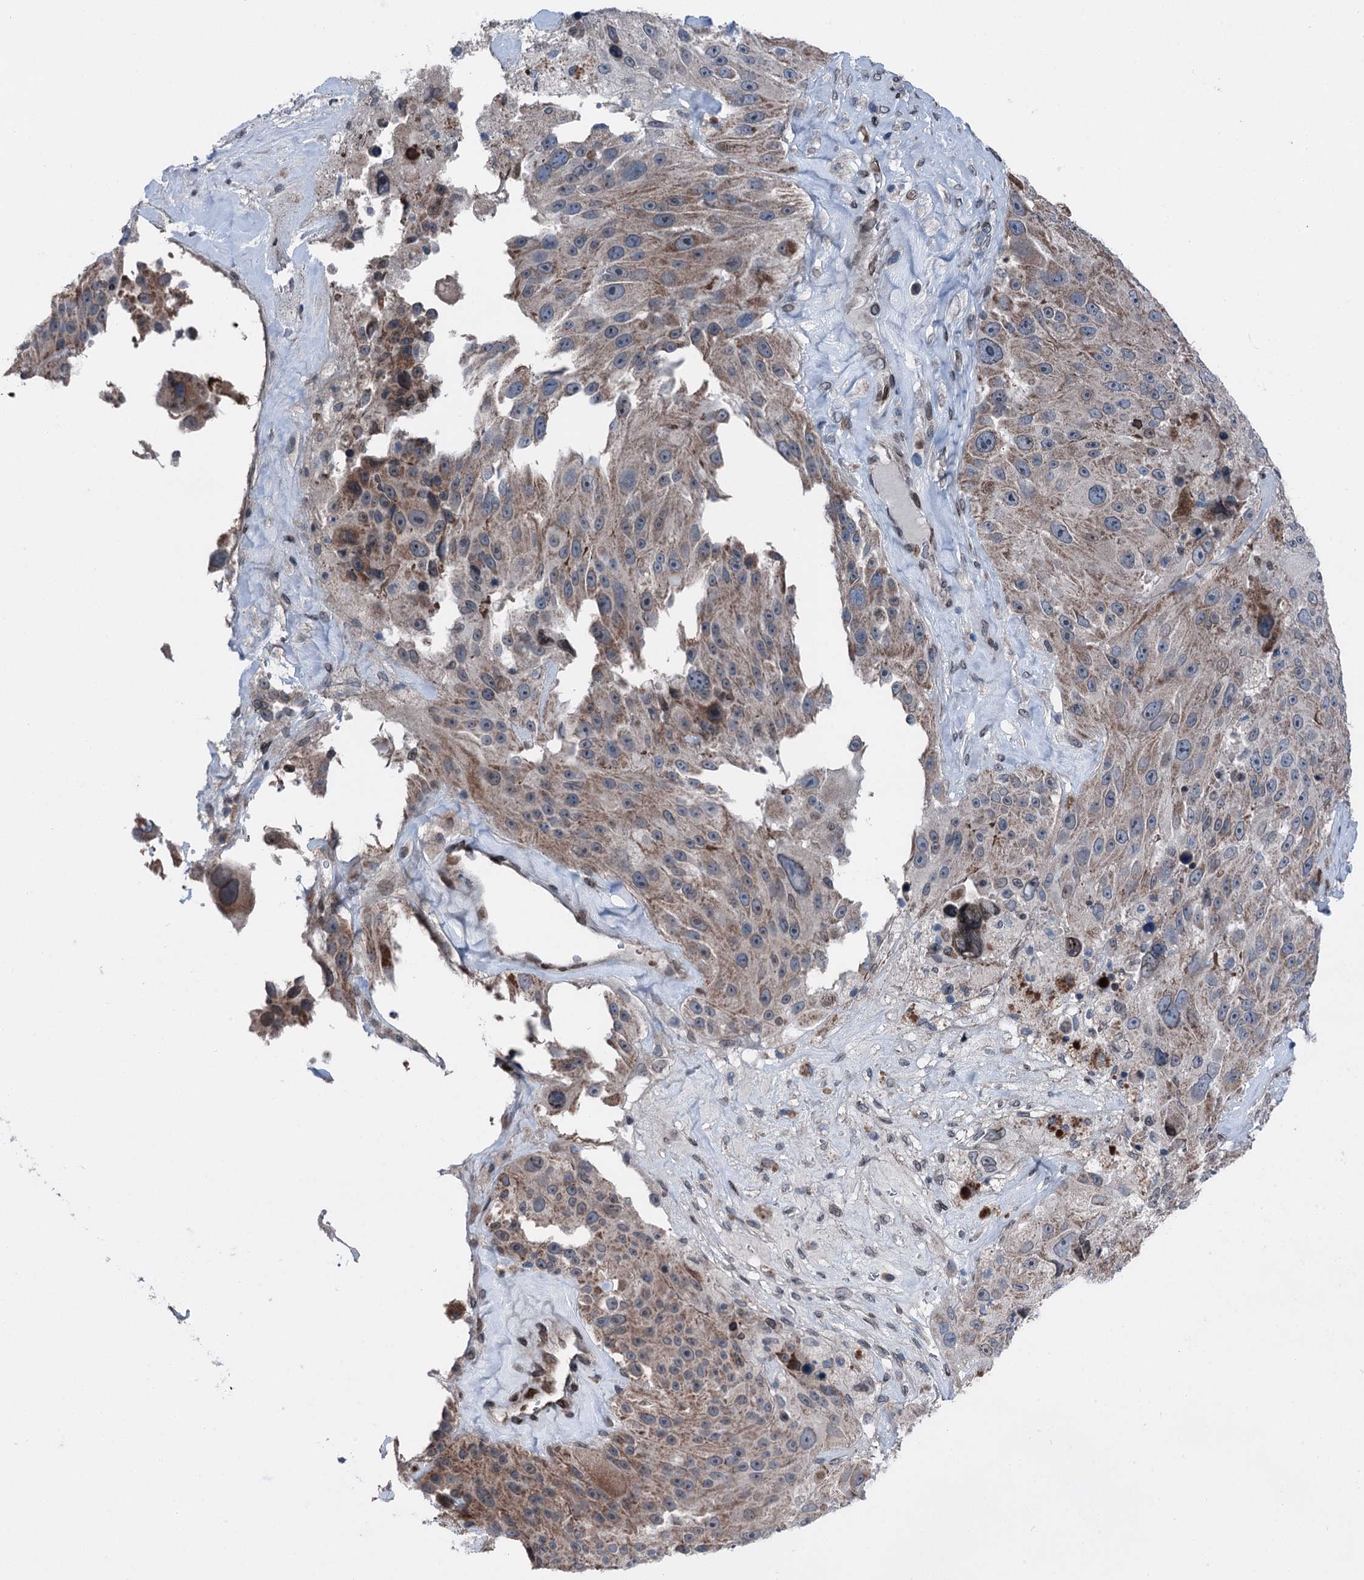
{"staining": {"intensity": "moderate", "quantity": "25%-75%", "location": "cytoplasmic/membranous"}, "tissue": "melanoma", "cell_type": "Tumor cells", "image_type": "cancer", "snomed": [{"axis": "morphology", "description": "Malignant melanoma, Metastatic site"}, {"axis": "topography", "description": "Lymph node"}], "caption": "A high-resolution photomicrograph shows immunohistochemistry (IHC) staining of malignant melanoma (metastatic site), which shows moderate cytoplasmic/membranous staining in about 25%-75% of tumor cells.", "gene": "MRPL14", "patient": {"sex": "male", "age": 62}}